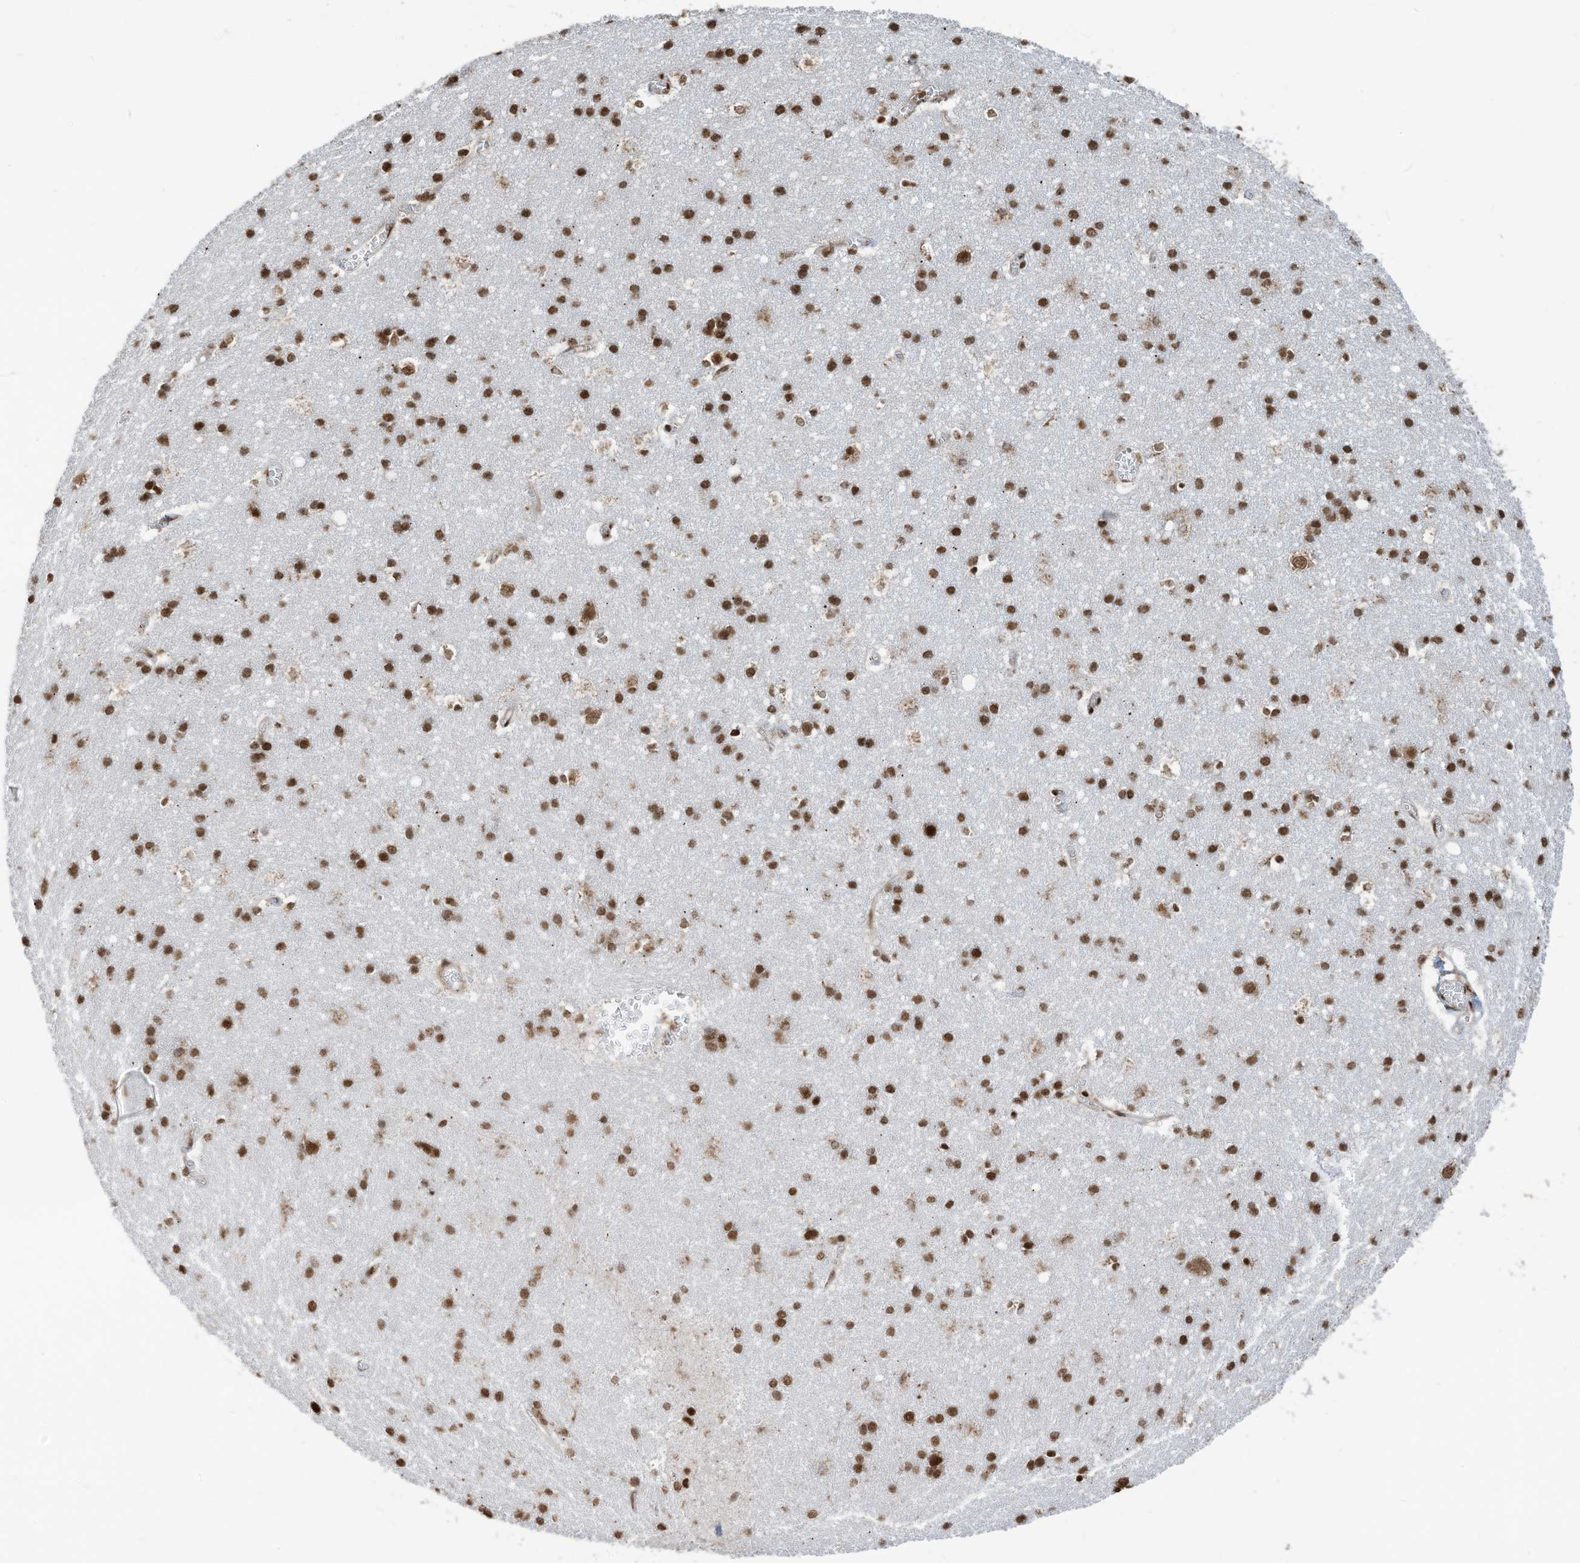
{"staining": {"intensity": "weak", "quantity": "25%-75%", "location": "cytoplasmic/membranous"}, "tissue": "cerebral cortex", "cell_type": "Endothelial cells", "image_type": "normal", "snomed": [{"axis": "morphology", "description": "Normal tissue, NOS"}, {"axis": "topography", "description": "Cerebral cortex"}], "caption": "Weak cytoplasmic/membranous protein positivity is appreciated in approximately 25%-75% of endothelial cells in cerebral cortex. (IHC, brightfield microscopy, high magnification).", "gene": "LBH", "patient": {"sex": "male", "age": 54}}